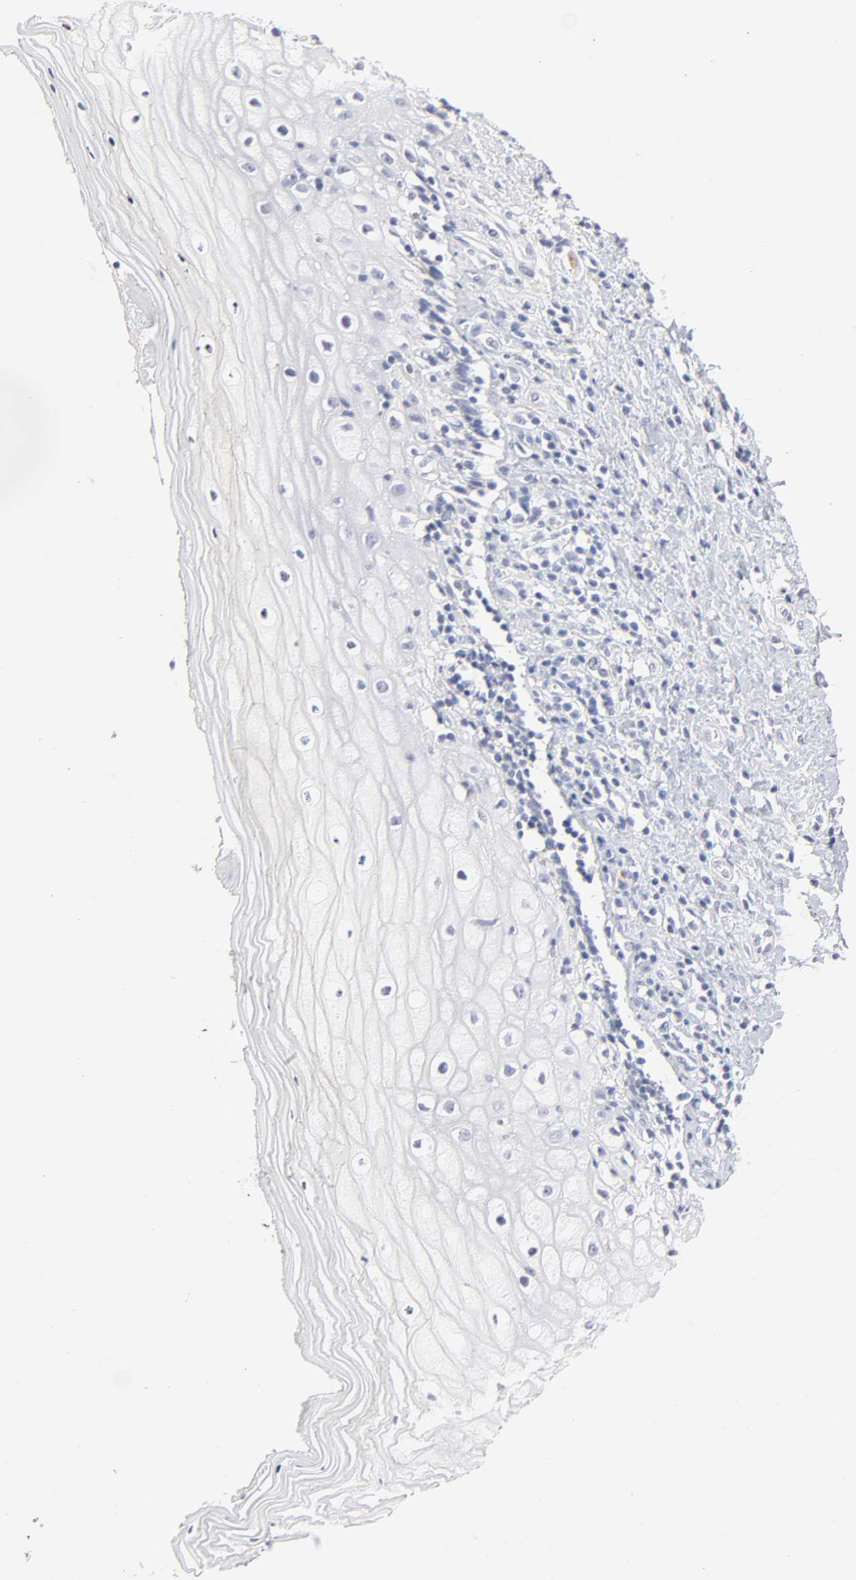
{"staining": {"intensity": "negative", "quantity": "none", "location": "none"}, "tissue": "vagina", "cell_type": "Squamous epithelial cells", "image_type": "normal", "snomed": [{"axis": "morphology", "description": "Normal tissue, NOS"}, {"axis": "topography", "description": "Vagina"}], "caption": "There is no significant positivity in squamous epithelial cells of vagina.", "gene": "LTBP2", "patient": {"sex": "female", "age": 46}}